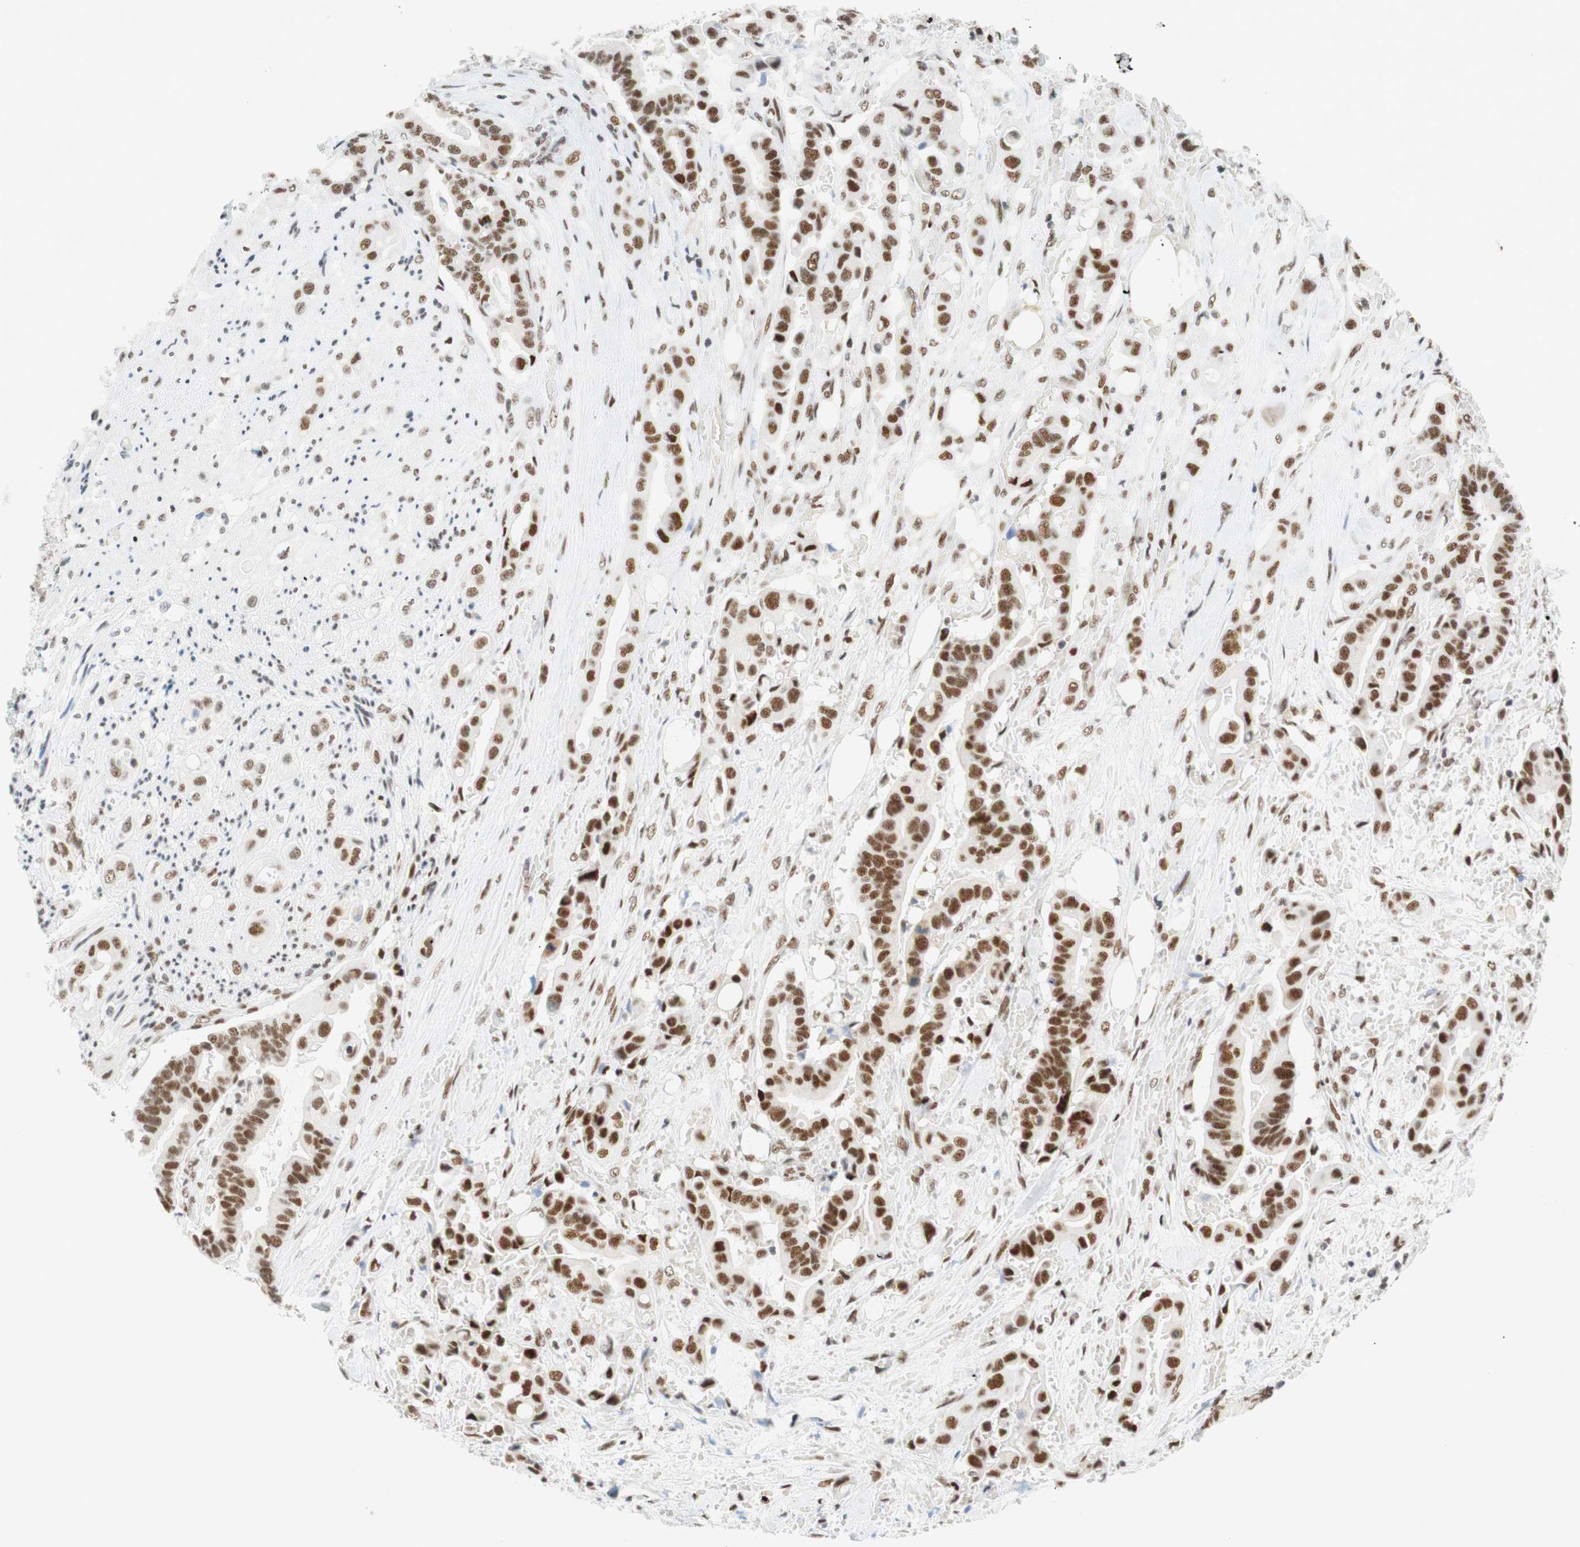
{"staining": {"intensity": "strong", "quantity": "25%-75%", "location": "nuclear"}, "tissue": "liver cancer", "cell_type": "Tumor cells", "image_type": "cancer", "snomed": [{"axis": "morphology", "description": "Cholangiocarcinoma"}, {"axis": "topography", "description": "Liver"}], "caption": "This is an image of immunohistochemistry staining of liver cancer (cholangiocarcinoma), which shows strong expression in the nuclear of tumor cells.", "gene": "RNF20", "patient": {"sex": "female", "age": 61}}